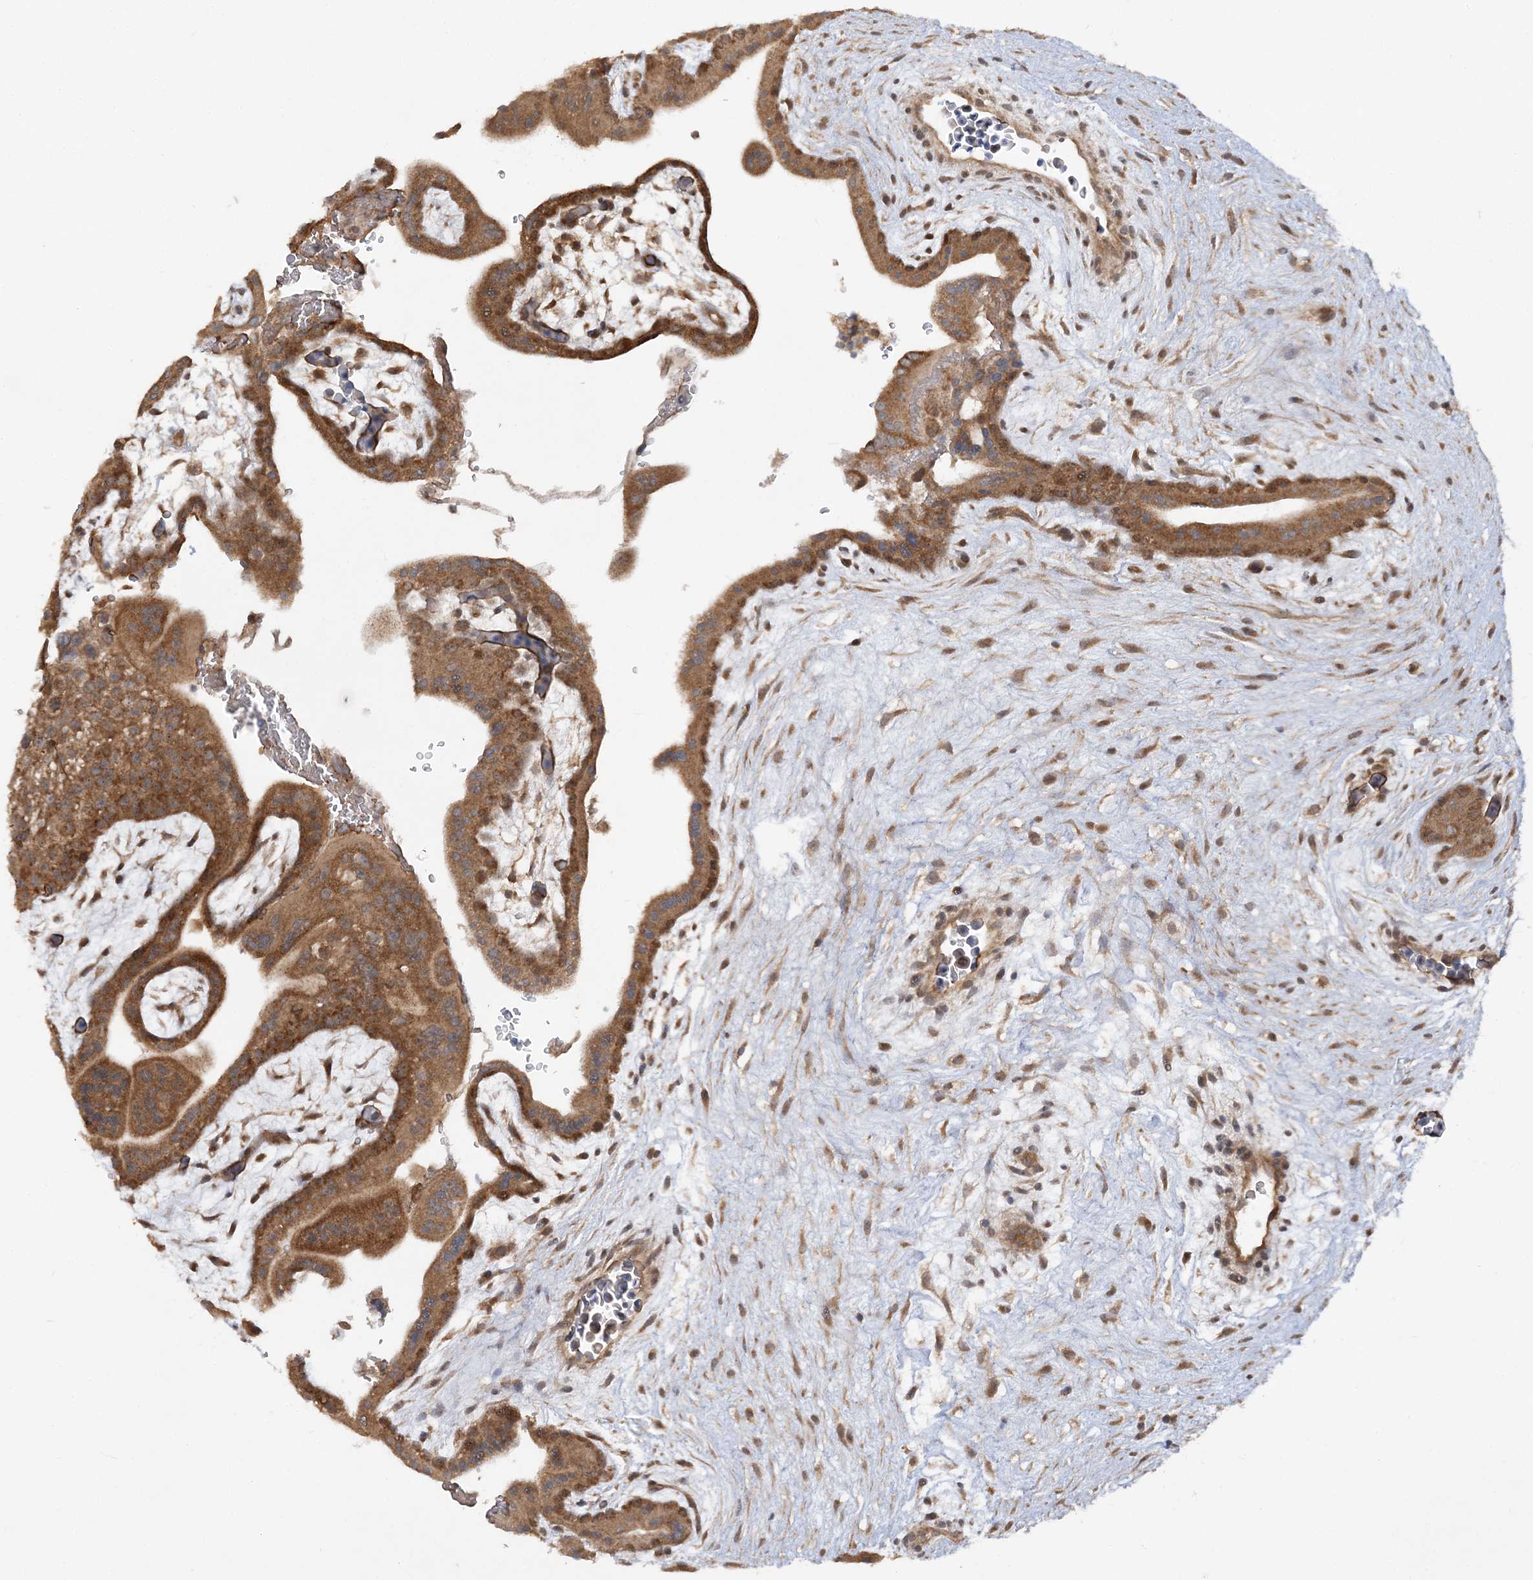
{"staining": {"intensity": "moderate", "quantity": ">75%", "location": "cytoplasmic/membranous"}, "tissue": "placenta", "cell_type": "Decidual cells", "image_type": "normal", "snomed": [{"axis": "morphology", "description": "Normal tissue, NOS"}, {"axis": "topography", "description": "Placenta"}], "caption": "A micrograph of human placenta stained for a protein exhibits moderate cytoplasmic/membranous brown staining in decidual cells. The protein is shown in brown color, while the nuclei are stained blue.", "gene": "MMADHC", "patient": {"sex": "female", "age": 35}}